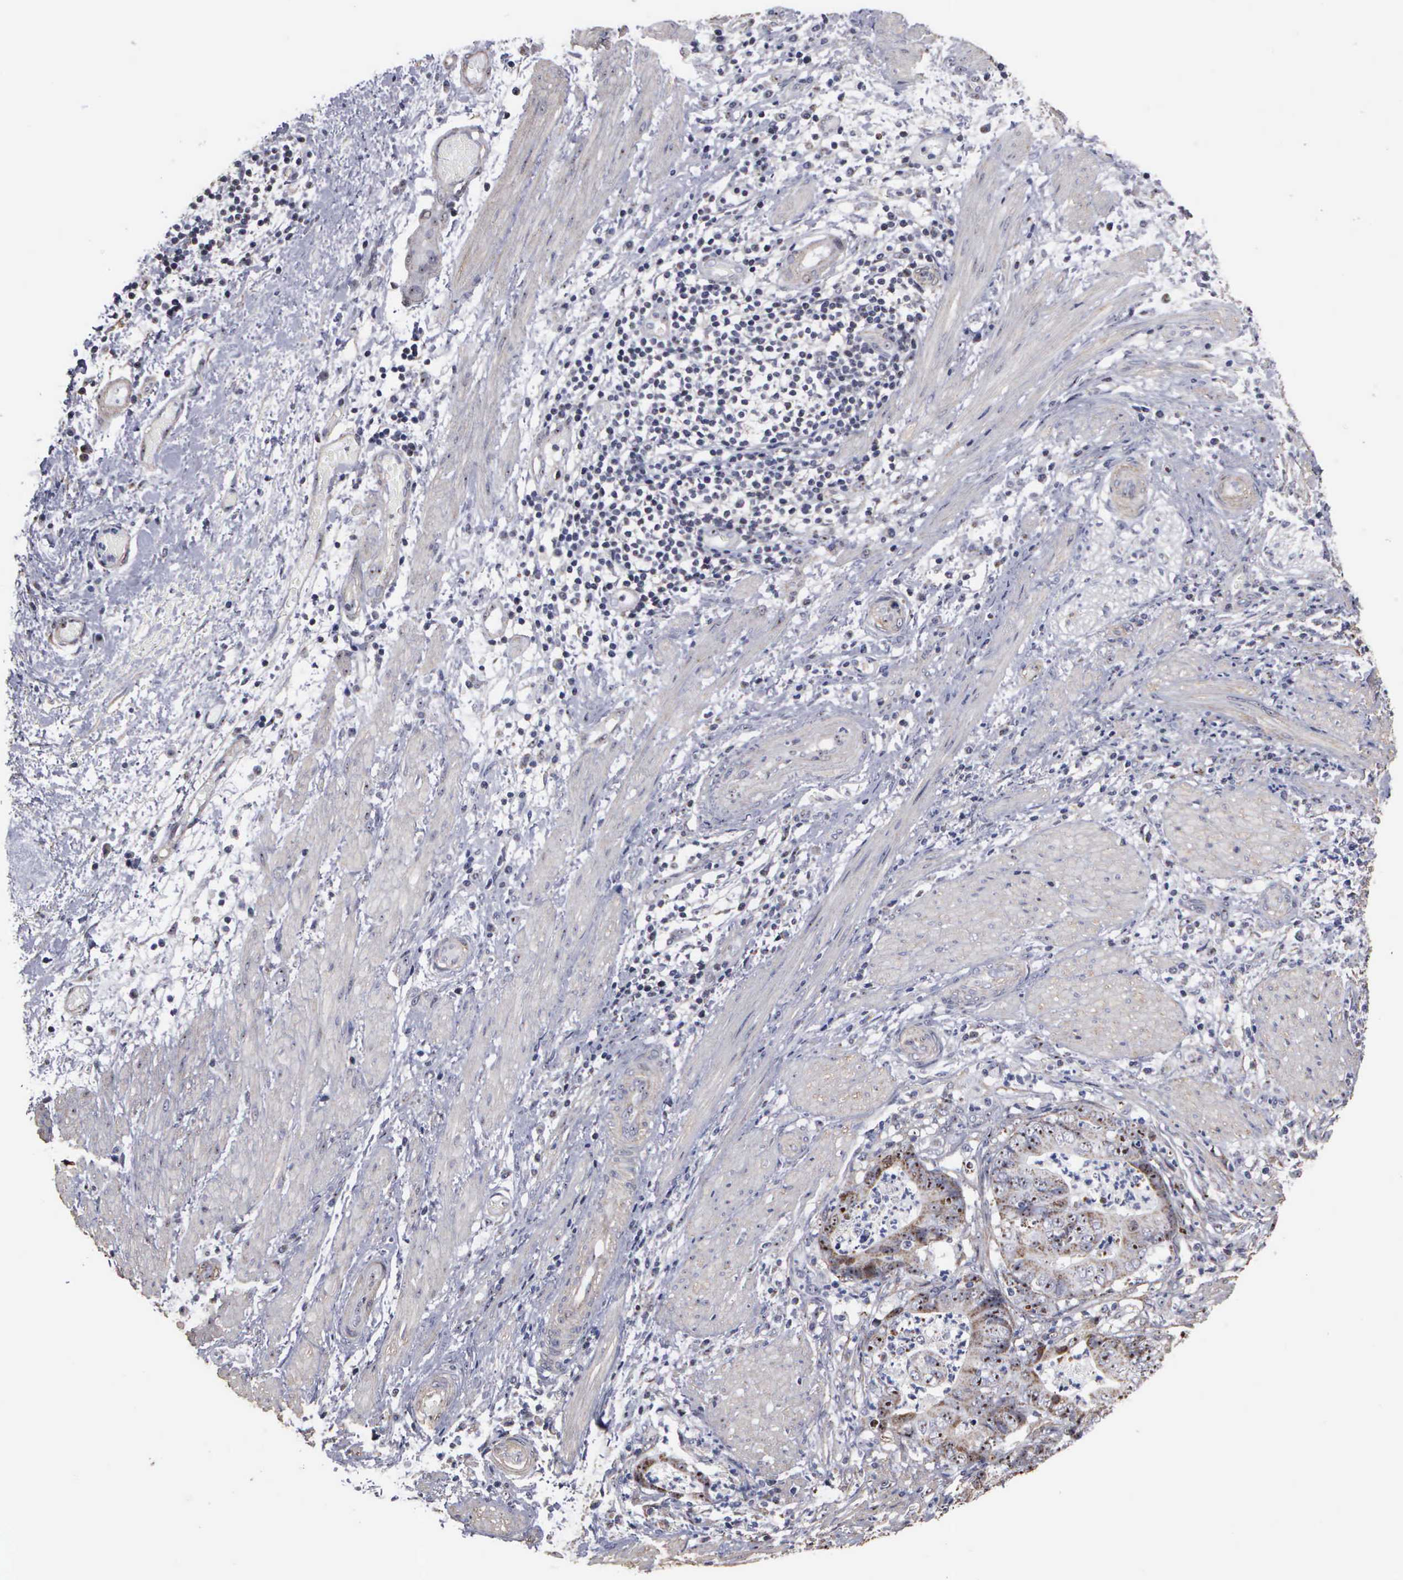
{"staining": {"intensity": "weak", "quantity": "25%-75%", "location": "cytoplasmic/membranous,nuclear"}, "tissue": "stomach cancer", "cell_type": "Tumor cells", "image_type": "cancer", "snomed": [{"axis": "morphology", "description": "Adenocarcinoma, NOS"}, {"axis": "topography", "description": "Stomach, lower"}], "caption": "This micrograph shows immunohistochemistry staining of stomach adenocarcinoma, with low weak cytoplasmic/membranous and nuclear positivity in approximately 25%-75% of tumor cells.", "gene": "NGDN", "patient": {"sex": "female", "age": 86}}